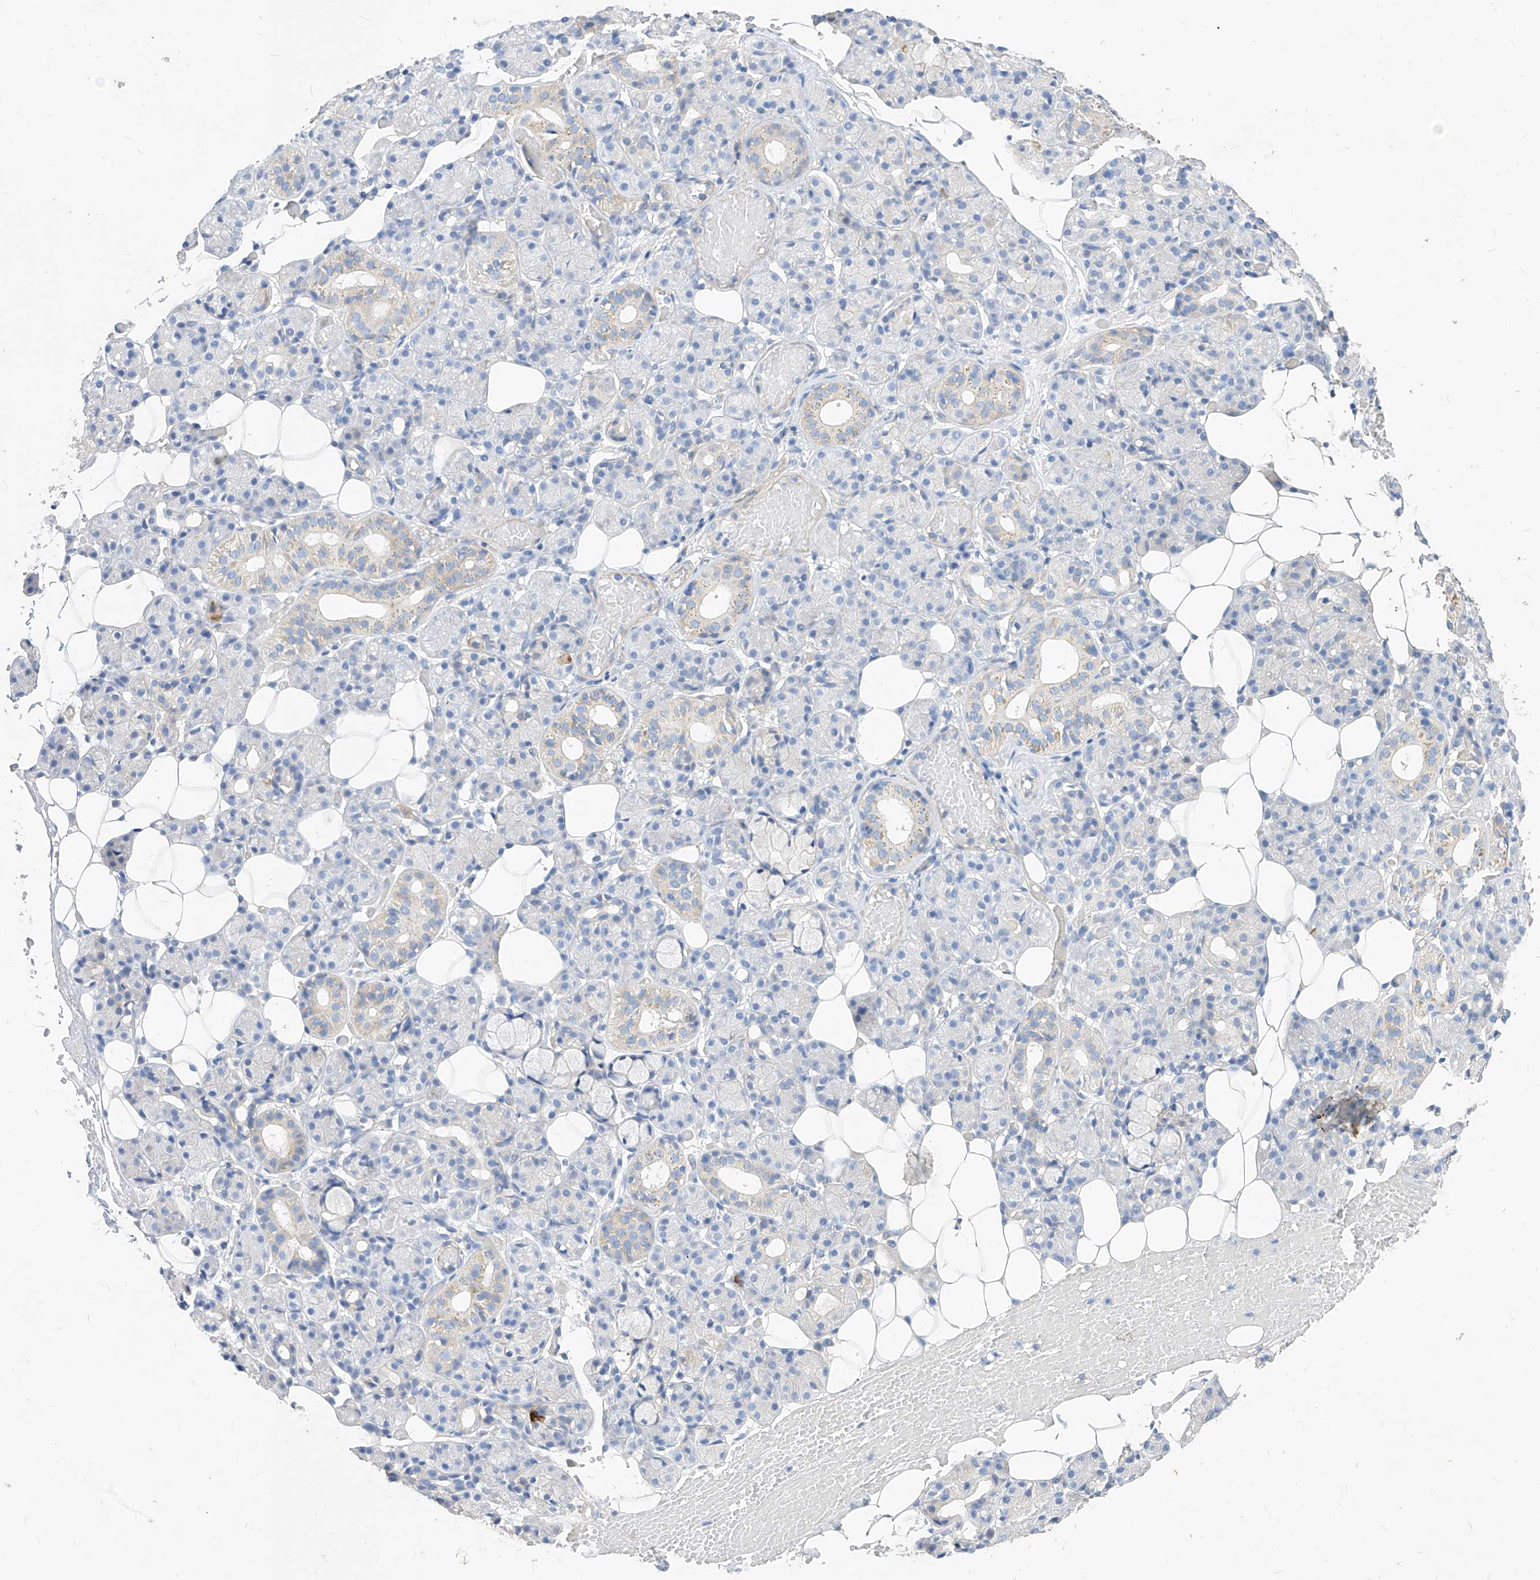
{"staining": {"intensity": "strong", "quantity": "<25%", "location": "cytoplasmic/membranous"}, "tissue": "salivary gland", "cell_type": "Glandular cells", "image_type": "normal", "snomed": [{"axis": "morphology", "description": "Normal tissue, NOS"}, {"axis": "topography", "description": "Salivary gland"}], "caption": "Protein expression analysis of unremarkable salivary gland demonstrates strong cytoplasmic/membranous positivity in about <25% of glandular cells. (Brightfield microscopy of DAB IHC at high magnification).", "gene": "SCGB2A1", "patient": {"sex": "male", "age": 63}}